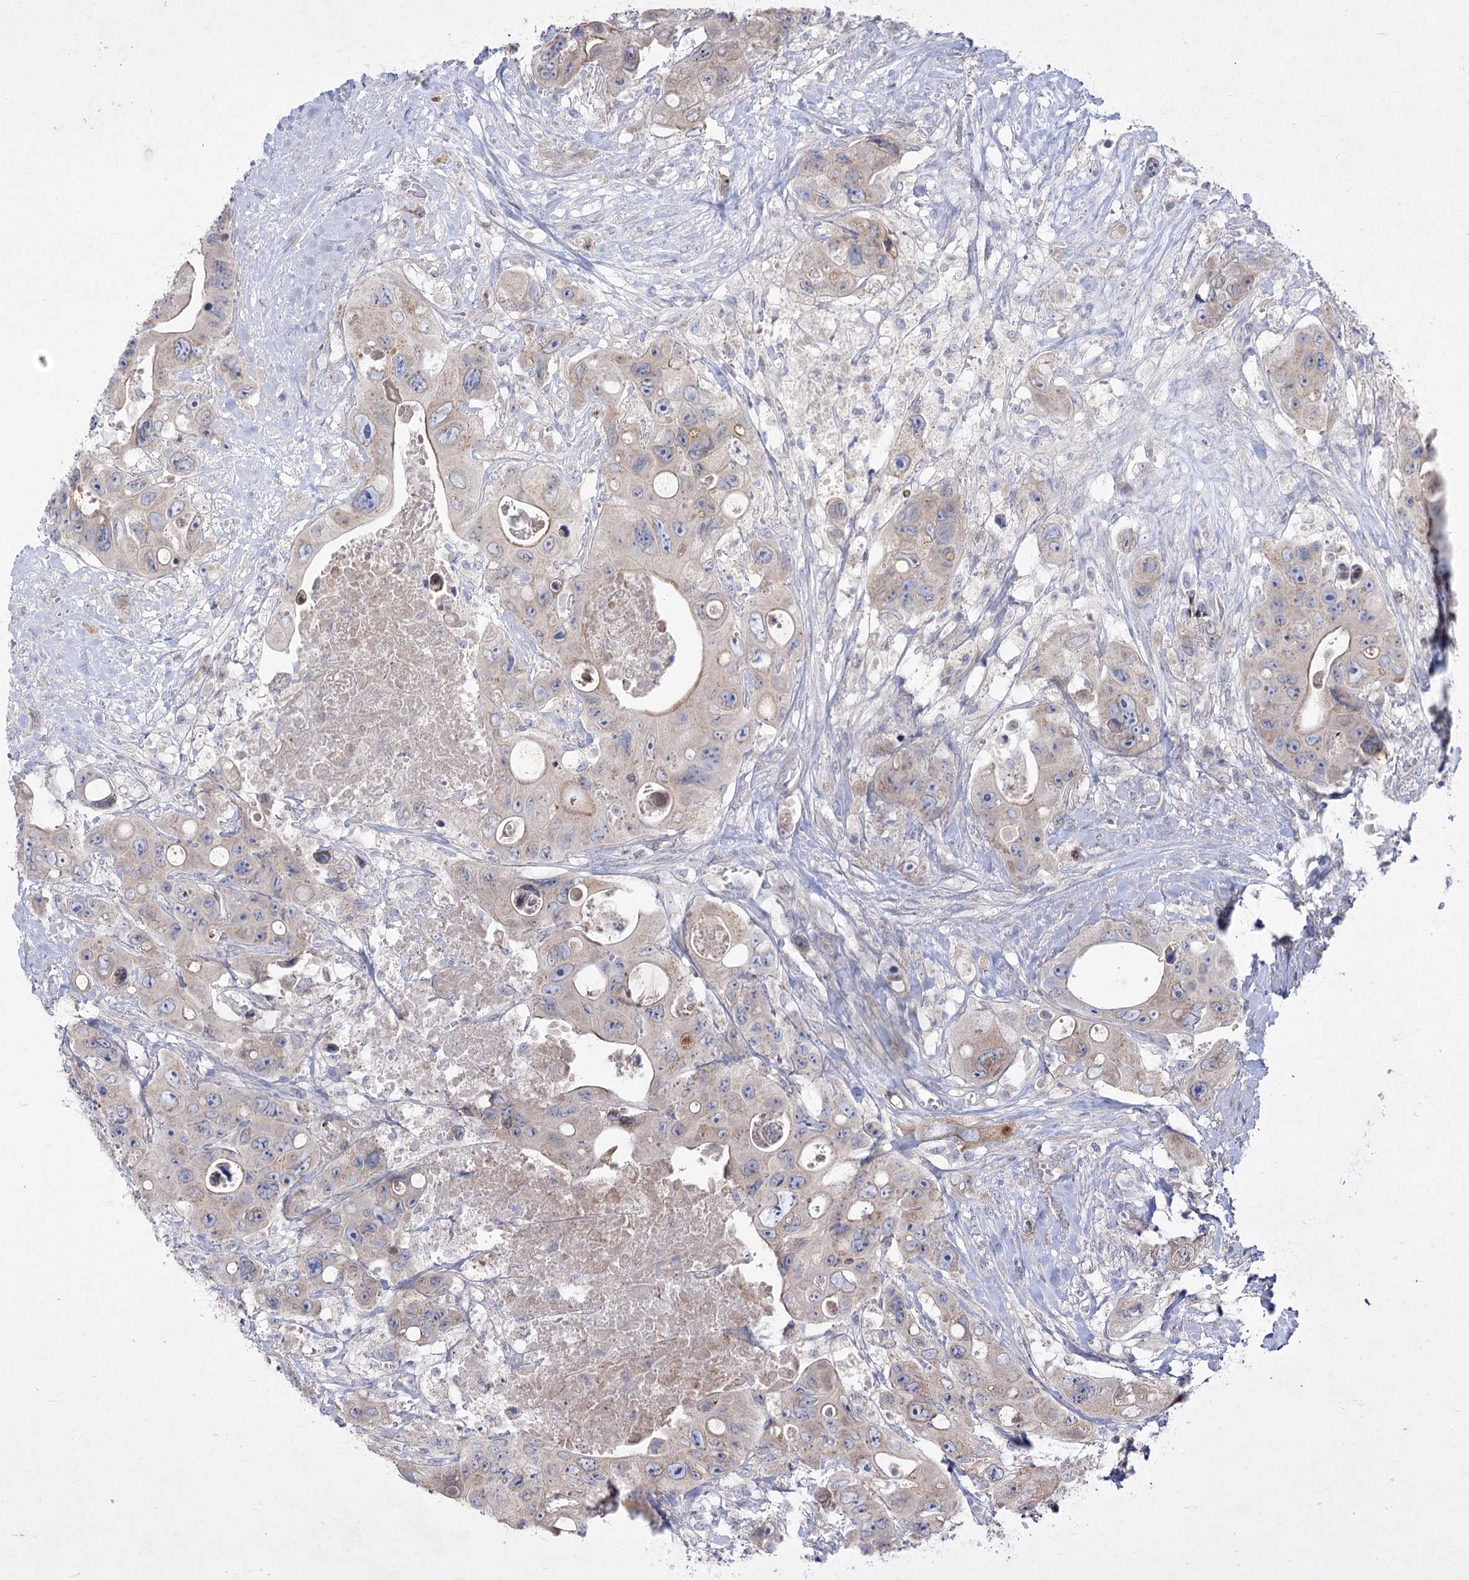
{"staining": {"intensity": "weak", "quantity": "25%-75%", "location": "cytoplasmic/membranous"}, "tissue": "colorectal cancer", "cell_type": "Tumor cells", "image_type": "cancer", "snomed": [{"axis": "morphology", "description": "Adenocarcinoma, NOS"}, {"axis": "topography", "description": "Colon"}], "caption": "A histopathology image showing weak cytoplasmic/membranous positivity in about 25%-75% of tumor cells in adenocarcinoma (colorectal), as visualized by brown immunohistochemical staining.", "gene": "SH3BP5L", "patient": {"sex": "female", "age": 46}}